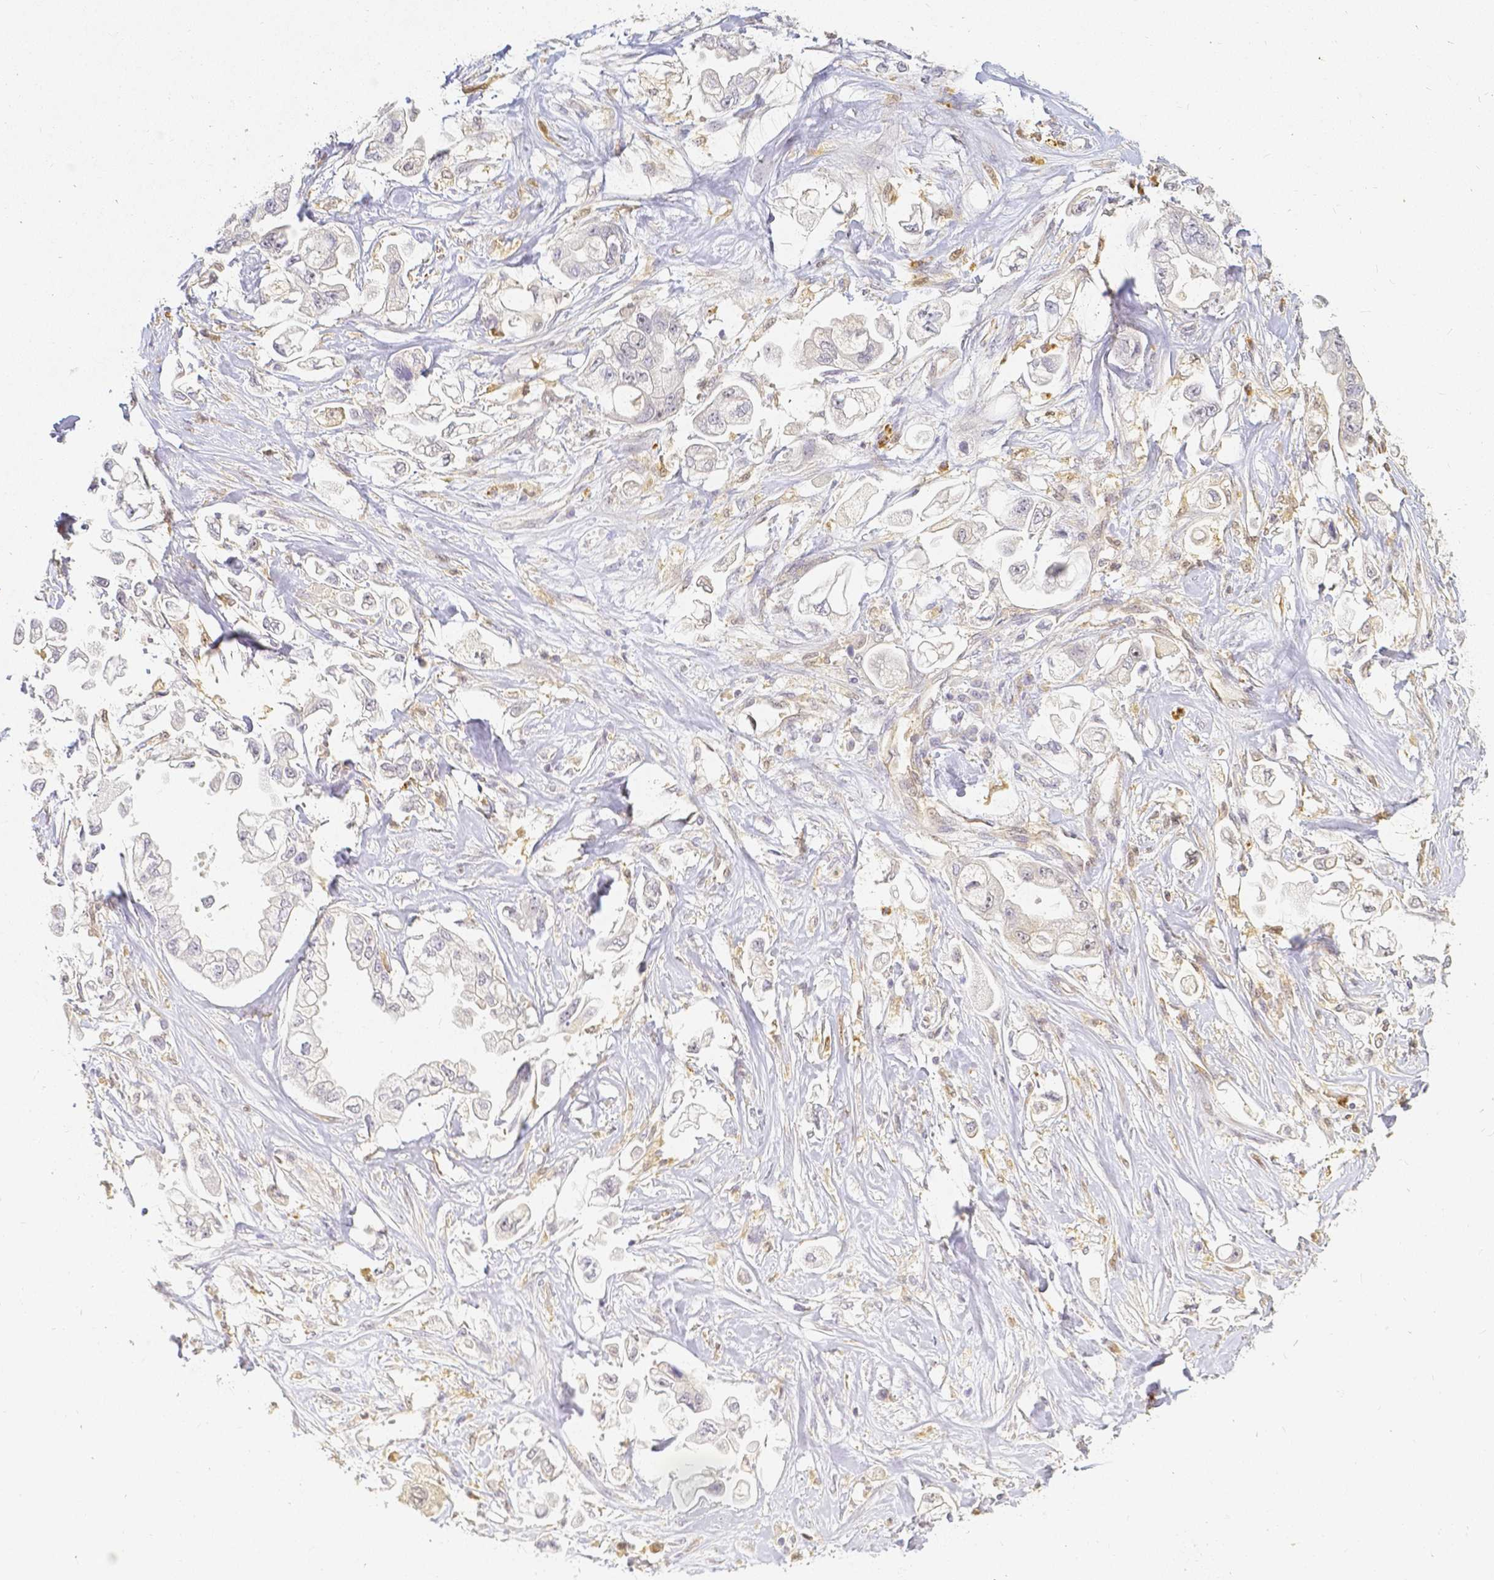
{"staining": {"intensity": "negative", "quantity": "none", "location": "none"}, "tissue": "stomach cancer", "cell_type": "Tumor cells", "image_type": "cancer", "snomed": [{"axis": "morphology", "description": "Adenocarcinoma, NOS"}, {"axis": "topography", "description": "Stomach"}], "caption": "An immunohistochemistry (IHC) histopathology image of stomach adenocarcinoma is shown. There is no staining in tumor cells of stomach adenocarcinoma. (Stains: DAB (3,3'-diaminobenzidine) immunohistochemistry (IHC) with hematoxylin counter stain, Microscopy: brightfield microscopy at high magnification).", "gene": "KCNH1", "patient": {"sex": "male", "age": 62}}